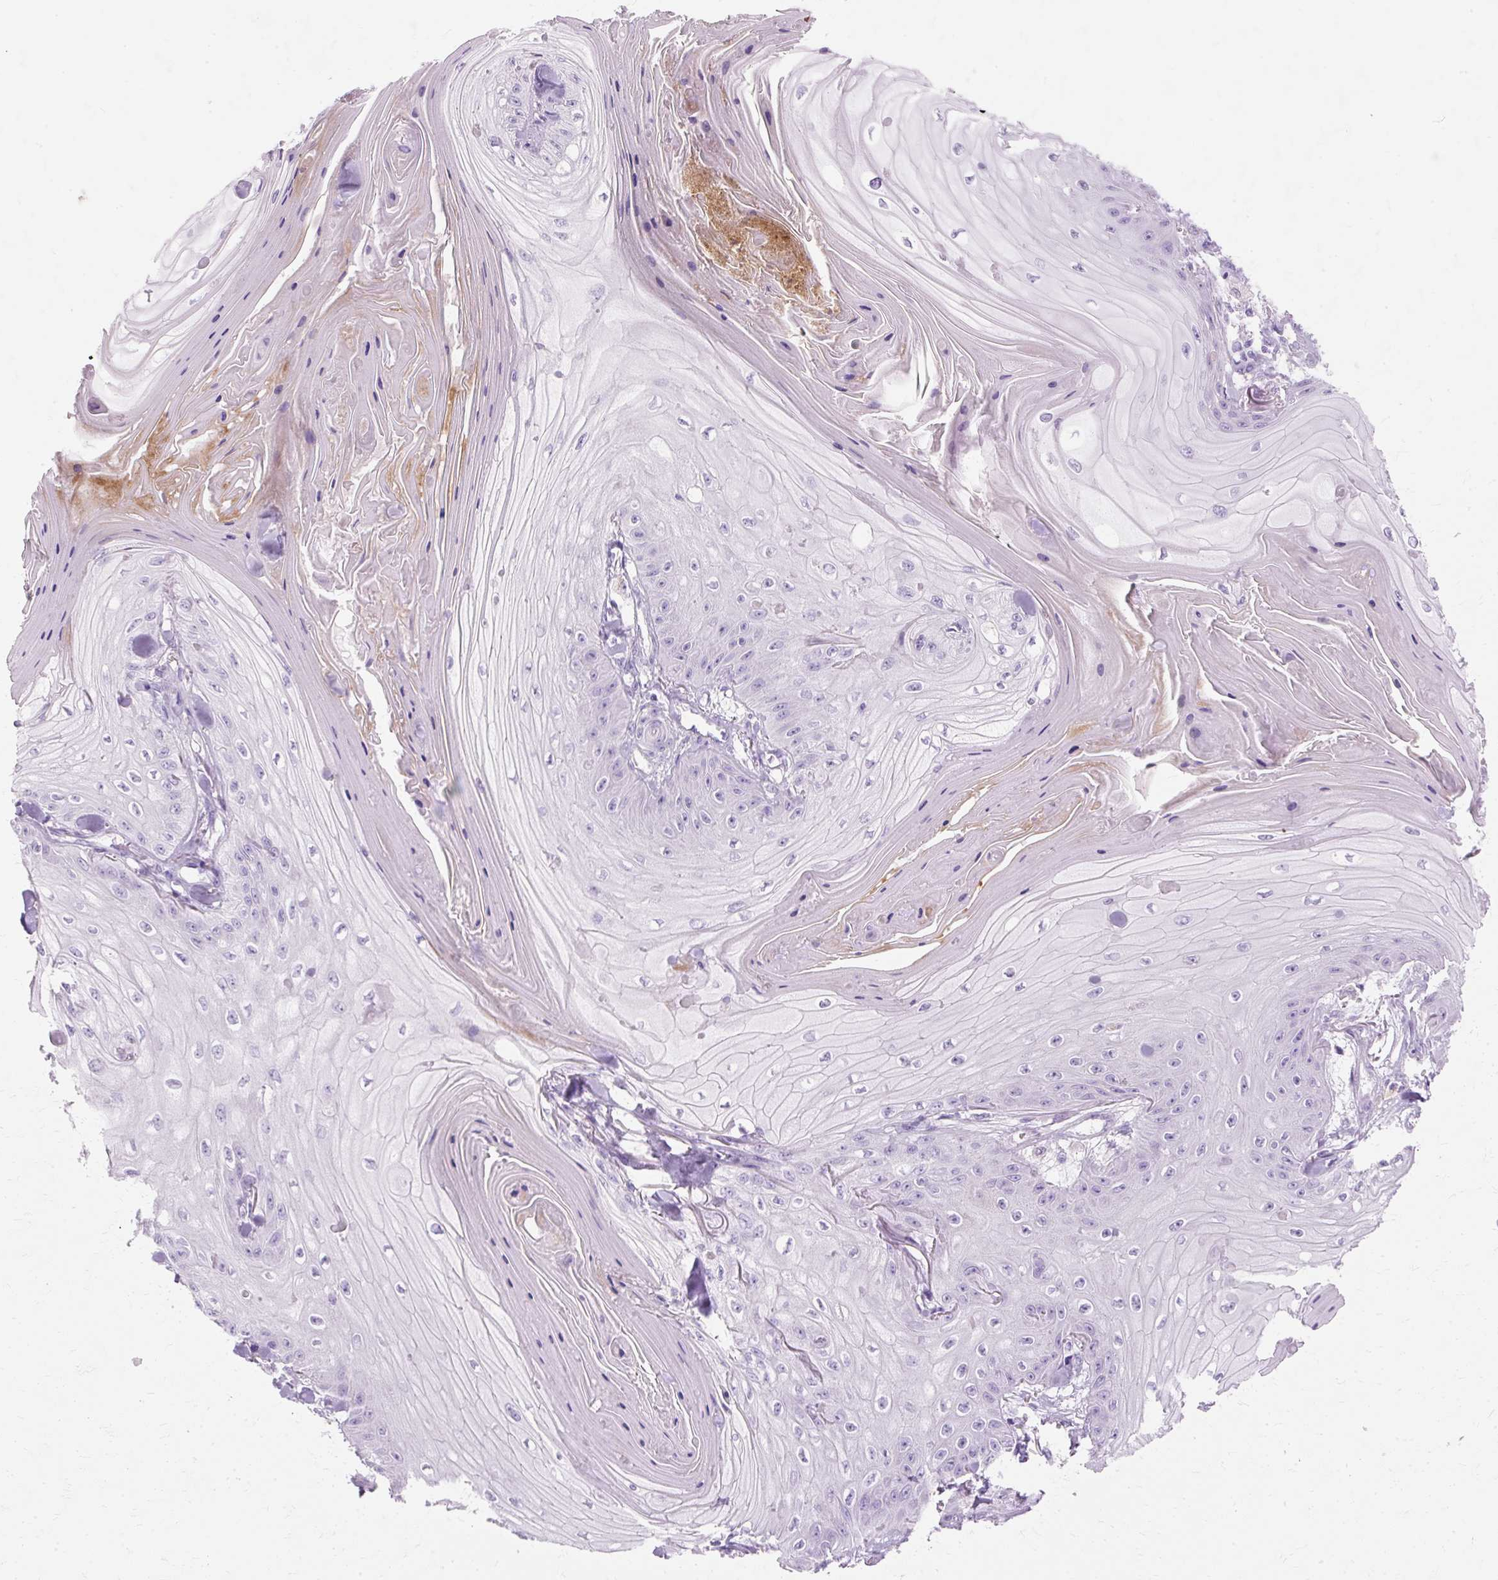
{"staining": {"intensity": "negative", "quantity": "none", "location": "none"}, "tissue": "skin cancer", "cell_type": "Tumor cells", "image_type": "cancer", "snomed": [{"axis": "morphology", "description": "Squamous cell carcinoma, NOS"}, {"axis": "topography", "description": "Skin"}], "caption": "Photomicrograph shows no protein positivity in tumor cells of skin squamous cell carcinoma tissue. (DAB IHC visualized using brightfield microscopy, high magnification).", "gene": "DEFA1", "patient": {"sex": "male", "age": 74}}